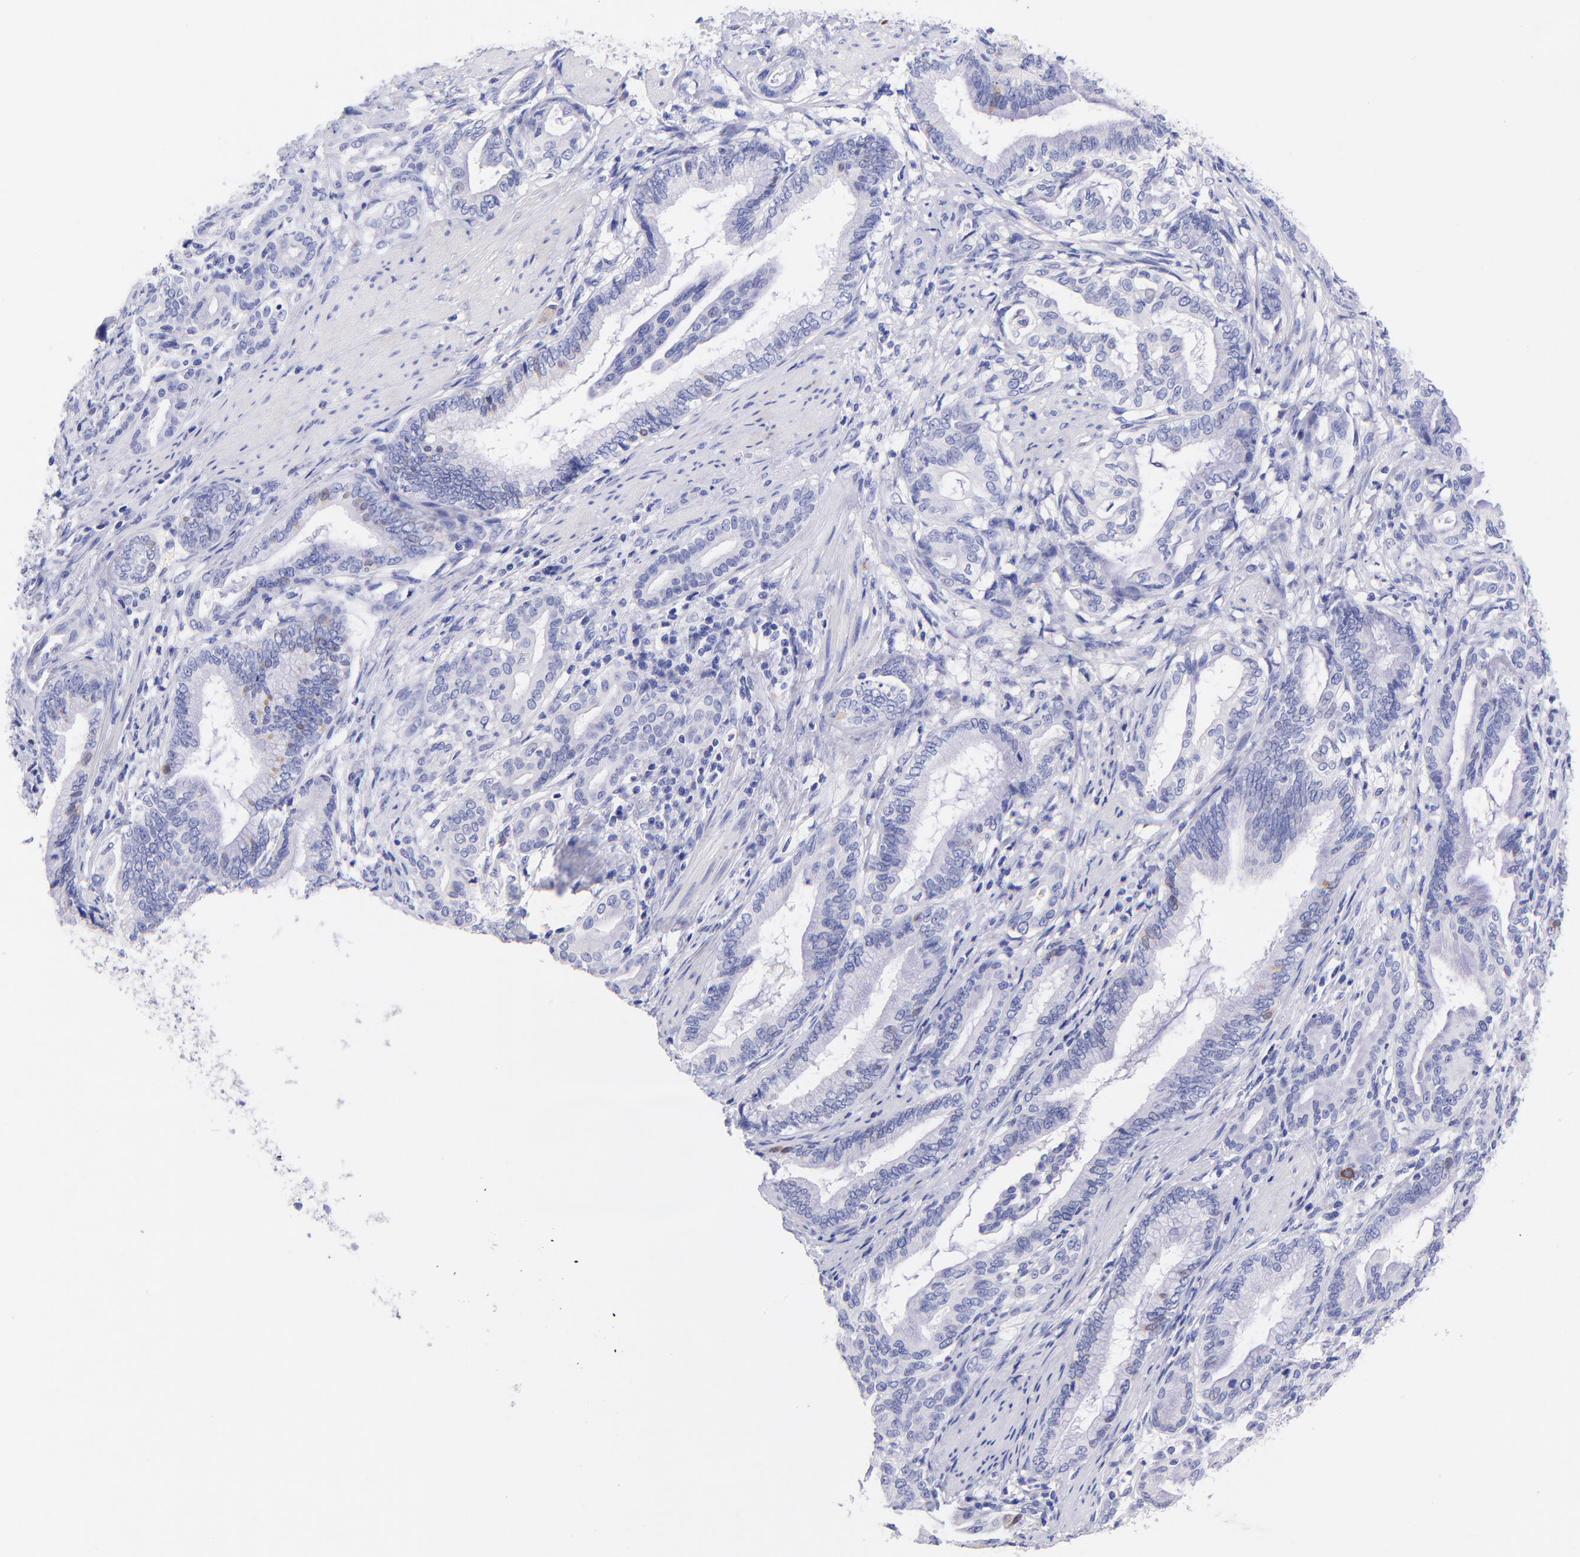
{"staining": {"intensity": "negative", "quantity": "none", "location": "none"}, "tissue": "pancreatic cancer", "cell_type": "Tumor cells", "image_type": "cancer", "snomed": [{"axis": "morphology", "description": "Adenocarcinoma, NOS"}, {"axis": "topography", "description": "Pancreas"}], "caption": "High power microscopy photomicrograph of an IHC image of pancreatic adenocarcinoma, revealing no significant staining in tumor cells. (DAB IHC, high magnification).", "gene": "RAB3B", "patient": {"sex": "female", "age": 64}}